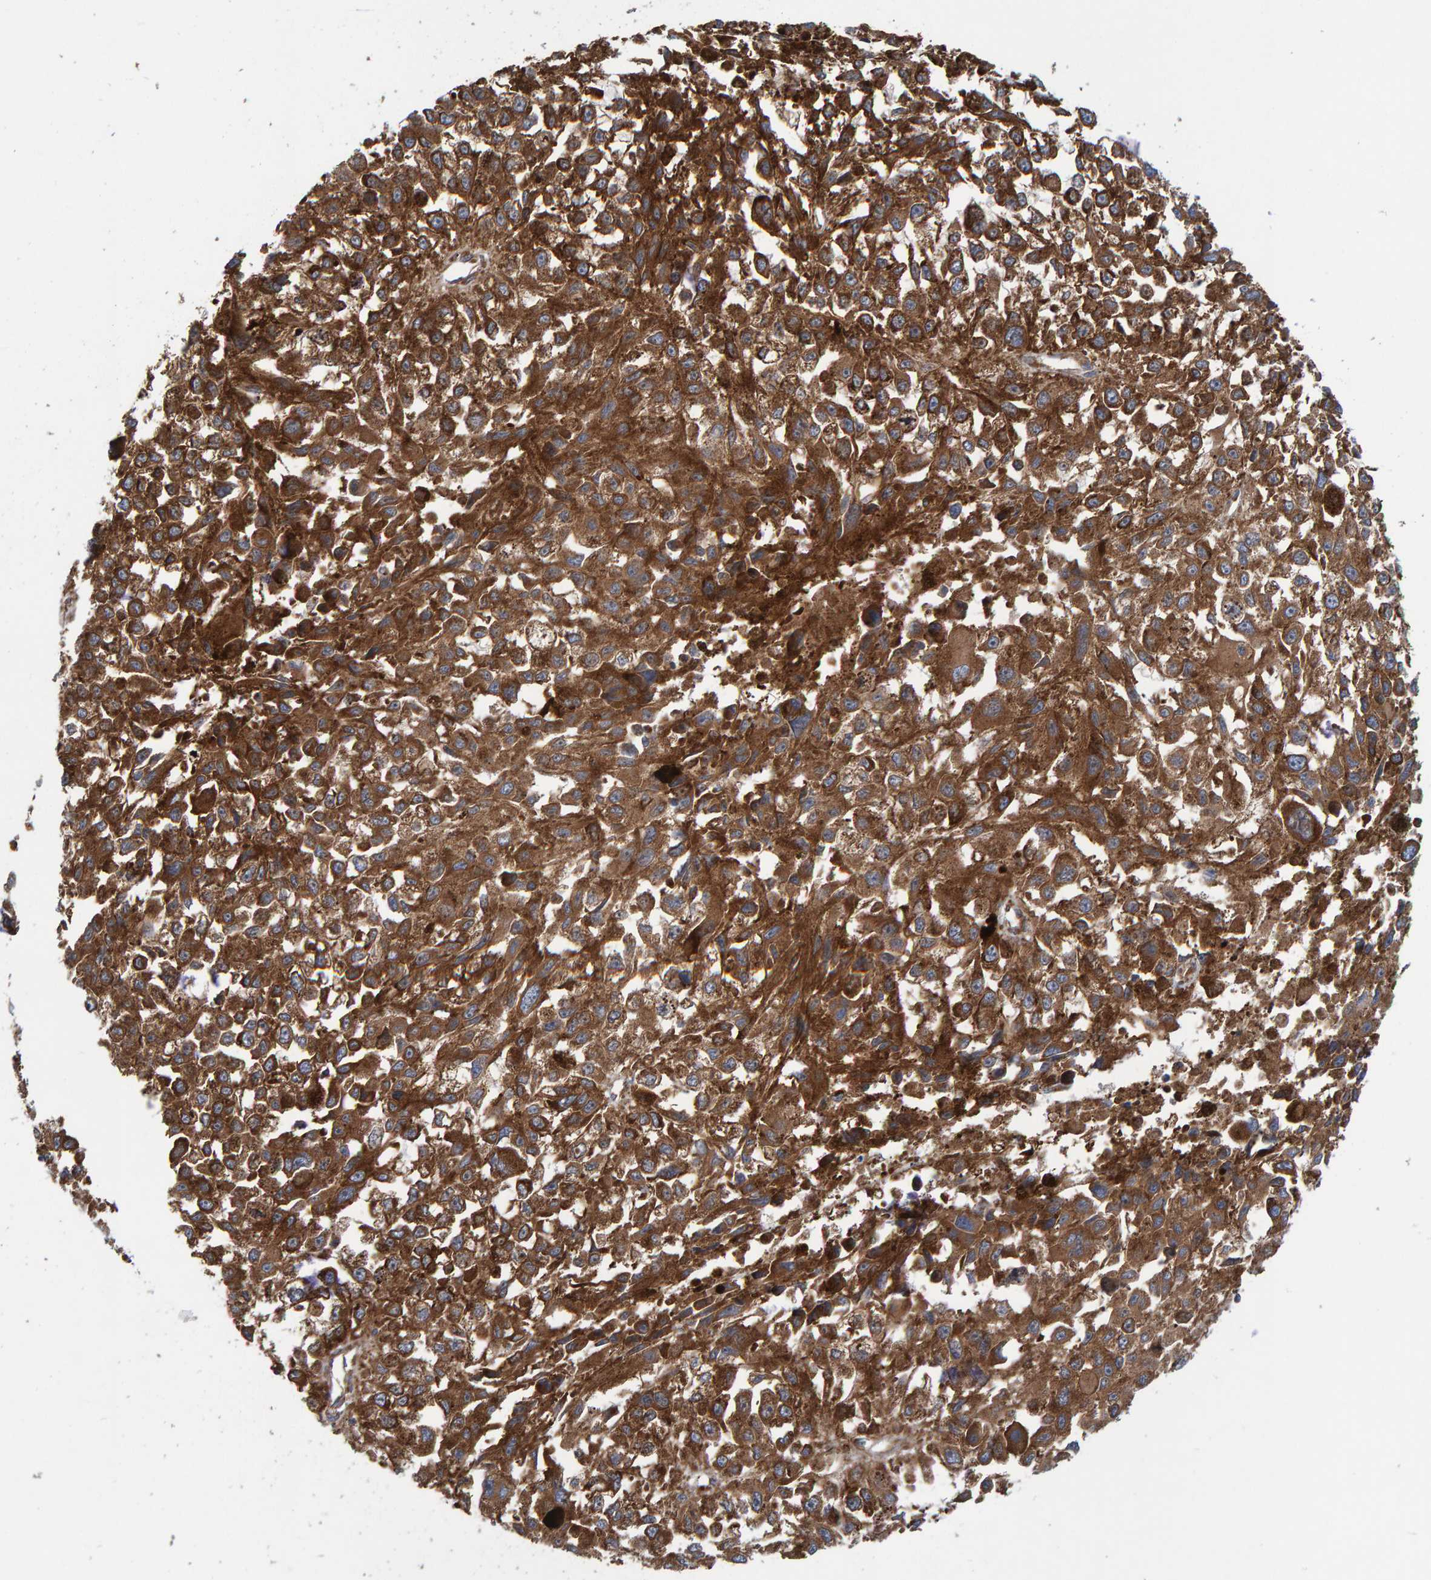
{"staining": {"intensity": "strong", "quantity": ">75%", "location": "cytoplasmic/membranous"}, "tissue": "melanoma", "cell_type": "Tumor cells", "image_type": "cancer", "snomed": [{"axis": "morphology", "description": "Malignant melanoma, Metastatic site"}, {"axis": "topography", "description": "Lymph node"}], "caption": "Melanoma stained with a protein marker demonstrates strong staining in tumor cells.", "gene": "KIAA0753", "patient": {"sex": "male", "age": 59}}